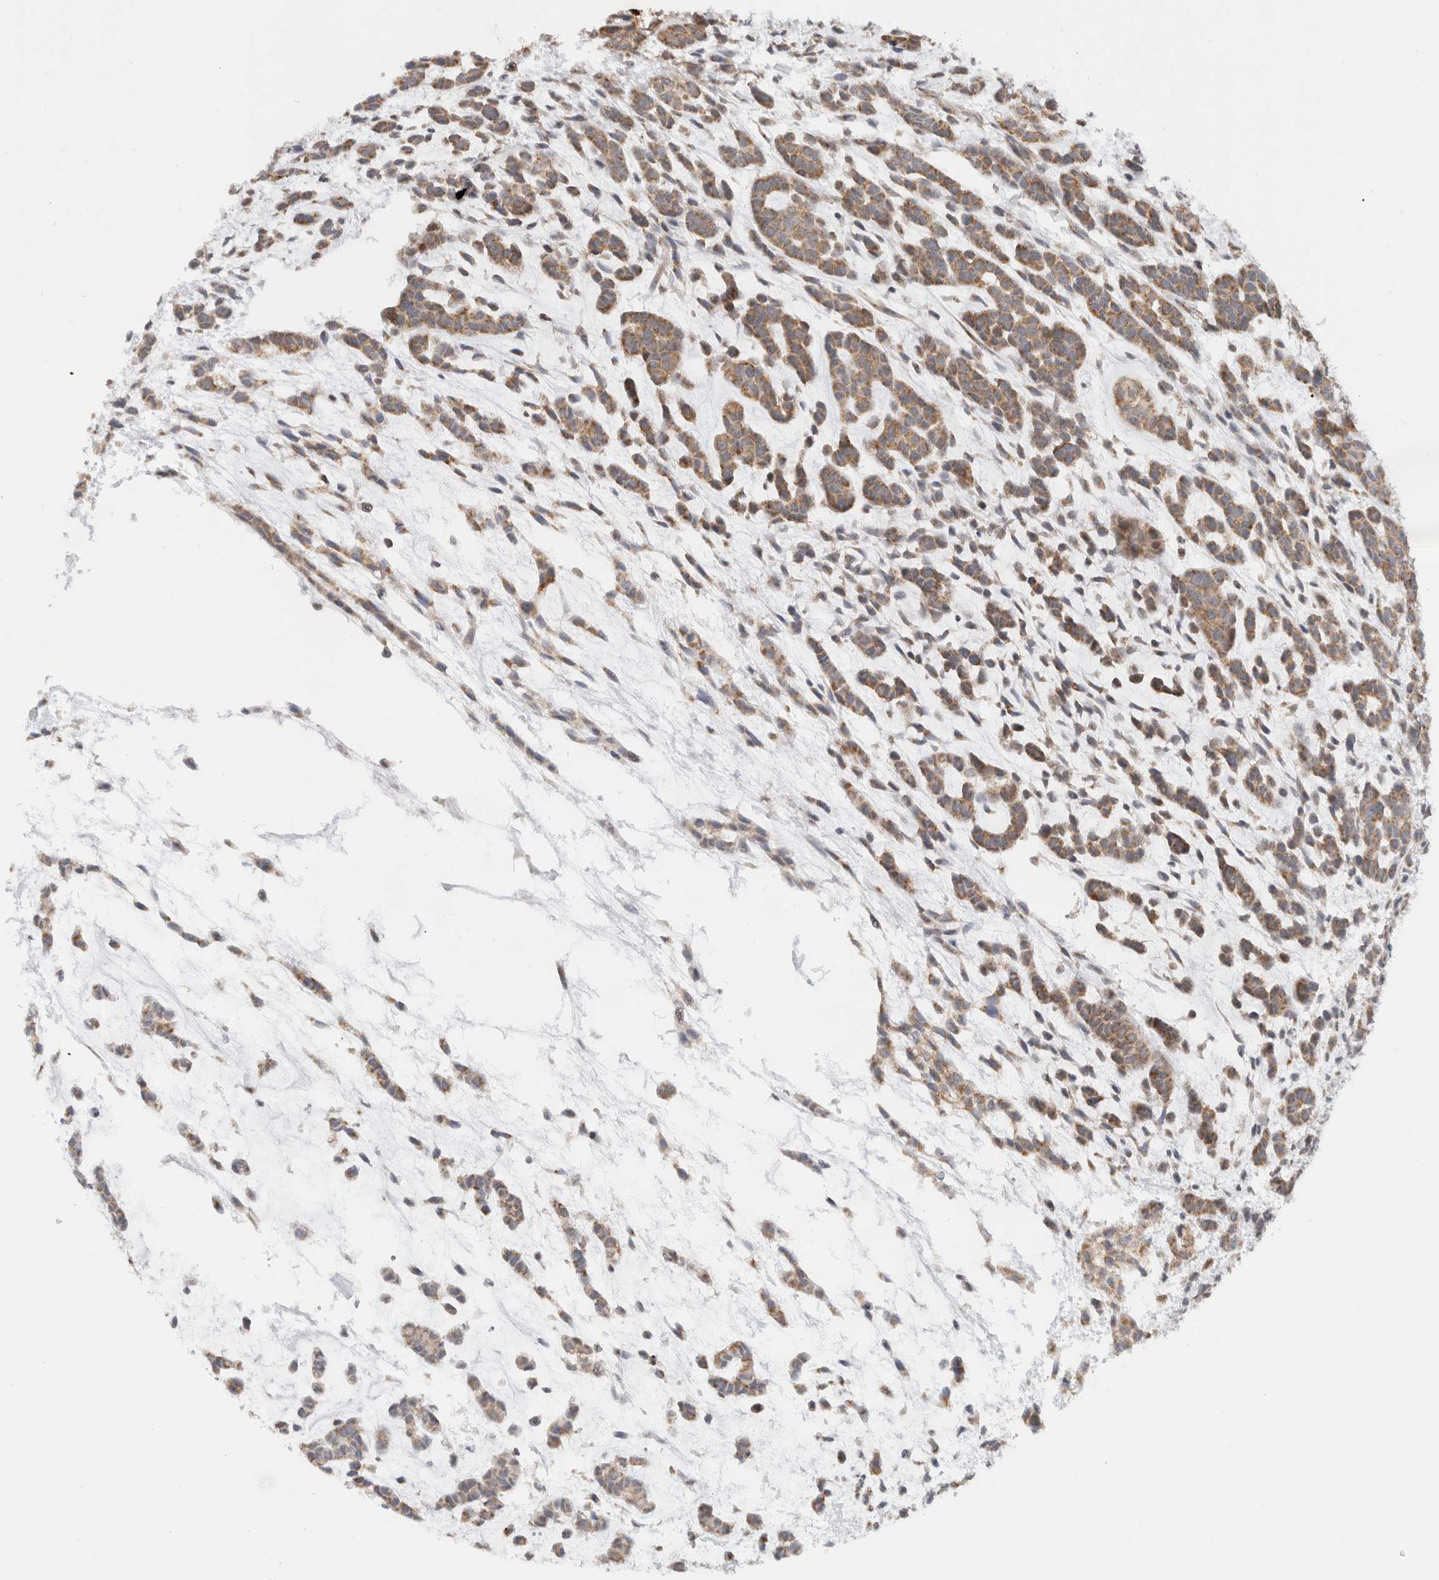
{"staining": {"intensity": "moderate", "quantity": ">75%", "location": "cytoplasmic/membranous"}, "tissue": "head and neck cancer", "cell_type": "Tumor cells", "image_type": "cancer", "snomed": [{"axis": "morphology", "description": "Adenocarcinoma, NOS"}, {"axis": "morphology", "description": "Adenoma, NOS"}, {"axis": "topography", "description": "Head-Neck"}], "caption": "A high-resolution photomicrograph shows immunohistochemistry (IHC) staining of adenoma (head and neck), which demonstrates moderate cytoplasmic/membranous positivity in about >75% of tumor cells. (Brightfield microscopy of DAB IHC at high magnification).", "gene": "CMC2", "patient": {"sex": "female", "age": 55}}